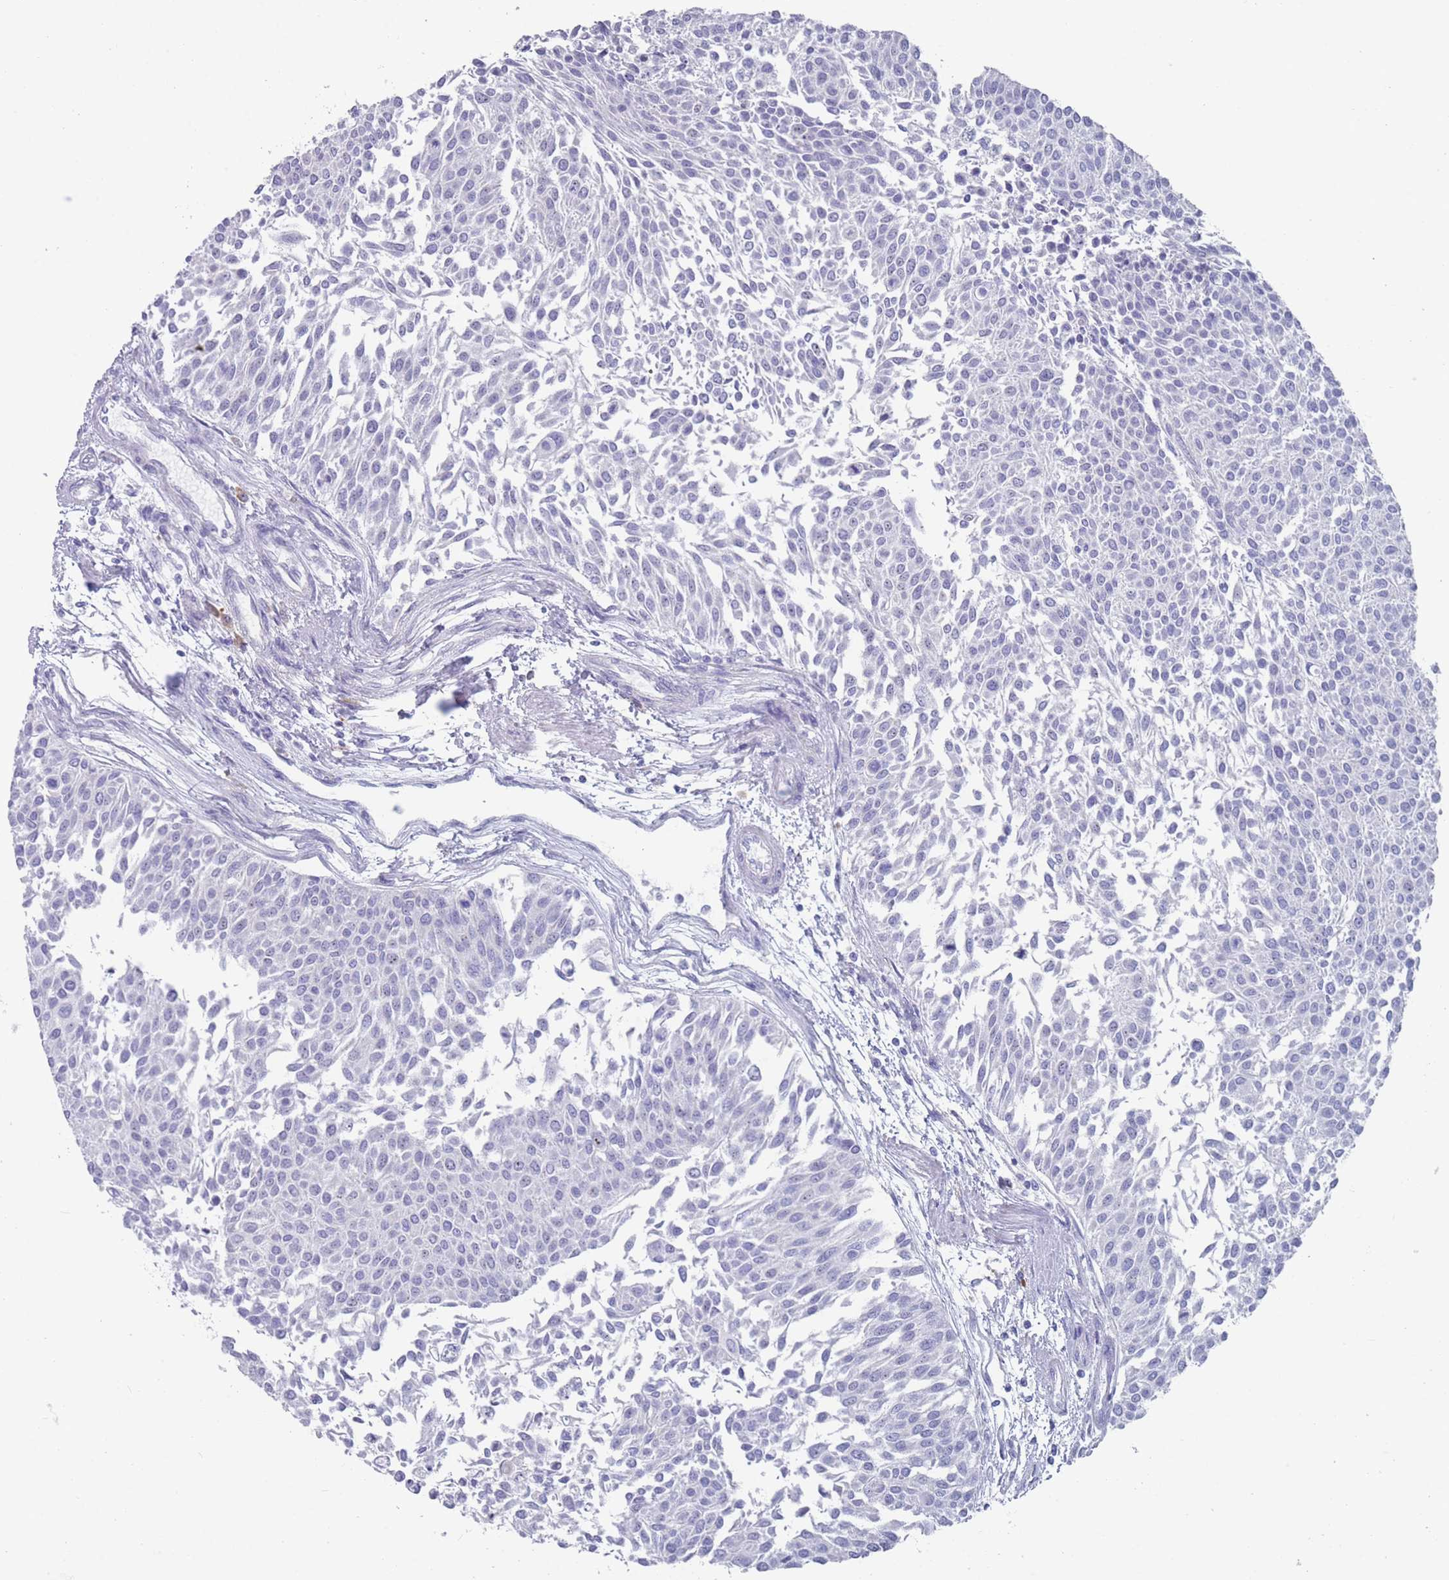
{"staining": {"intensity": "negative", "quantity": "none", "location": "none"}, "tissue": "urothelial cancer", "cell_type": "Tumor cells", "image_type": "cancer", "snomed": [{"axis": "morphology", "description": "Urothelial carcinoma, NOS"}, {"axis": "topography", "description": "Urinary bladder"}], "caption": "This is an immunohistochemistry (IHC) photomicrograph of human urothelial cancer. There is no positivity in tumor cells.", "gene": "ST8SIA5", "patient": {"sex": "male", "age": 55}}